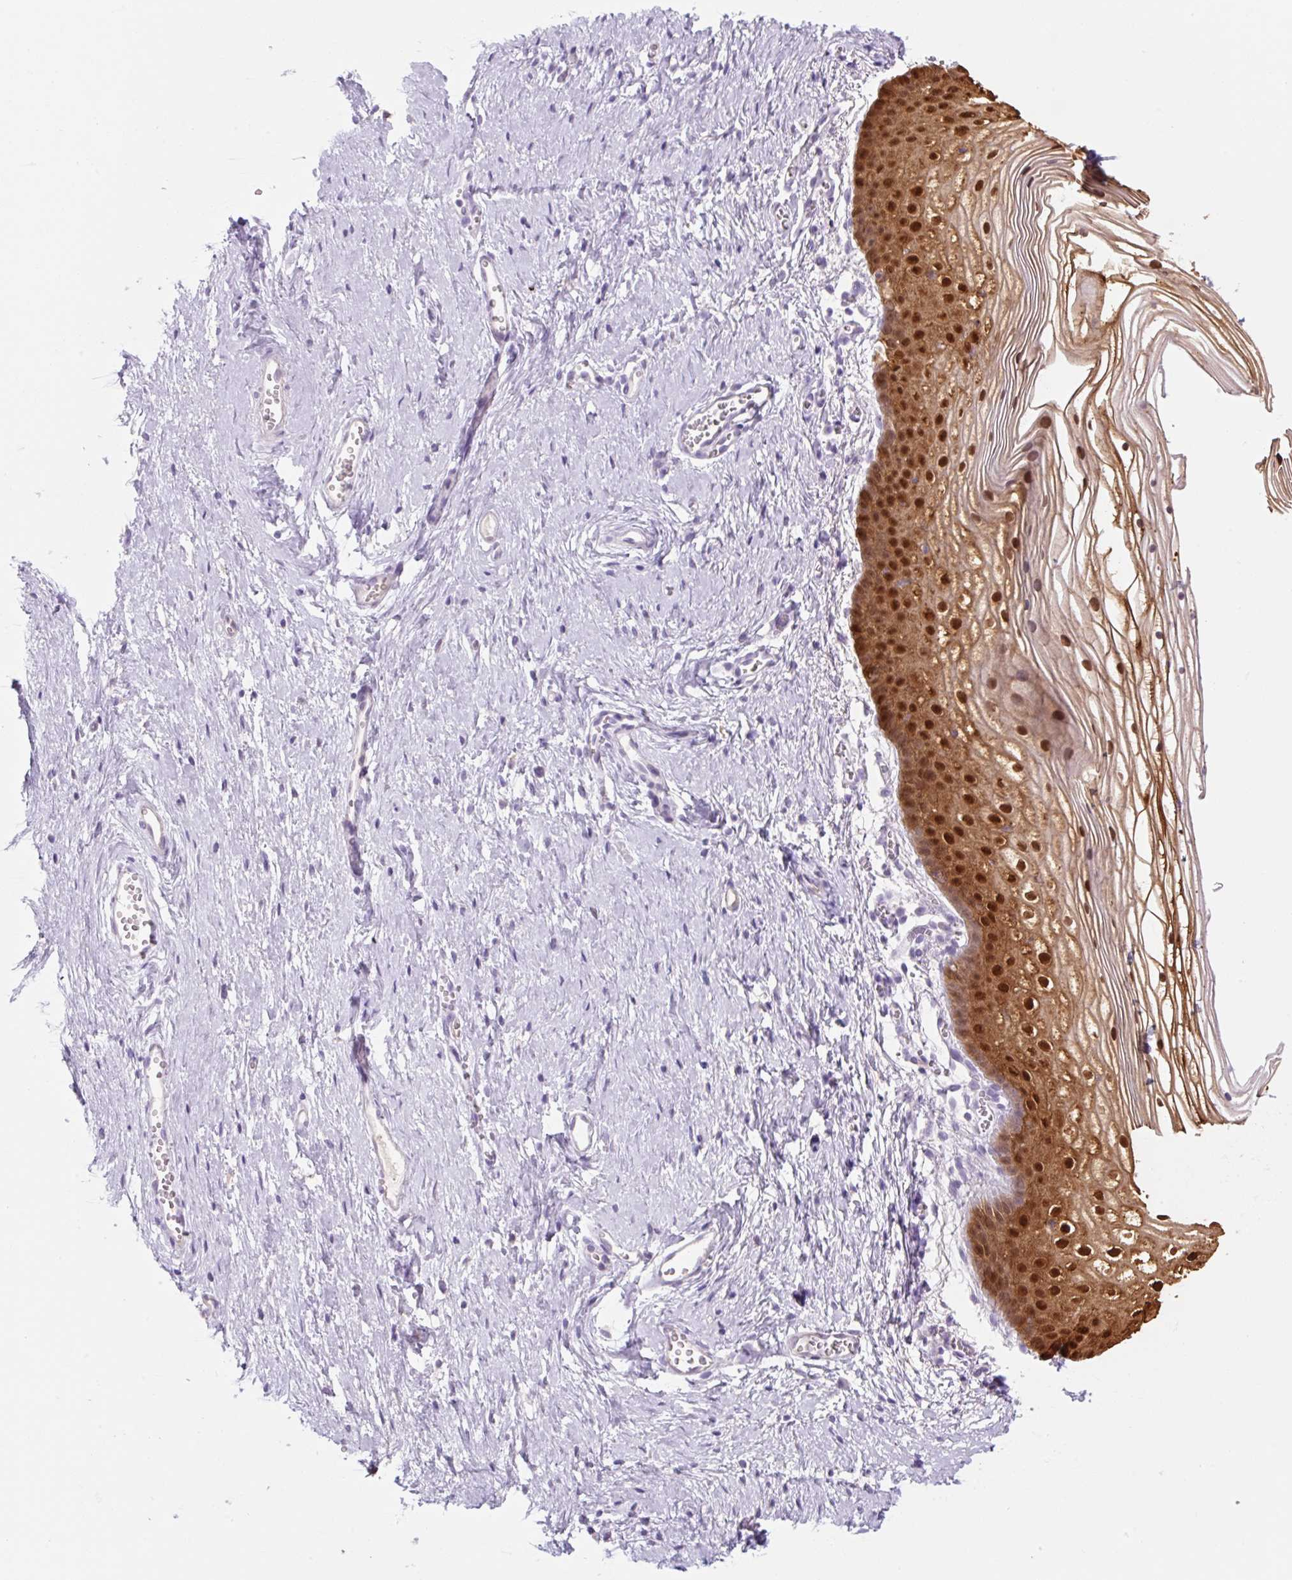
{"staining": {"intensity": "strong", "quantity": ">75%", "location": "cytoplasmic/membranous,nuclear"}, "tissue": "vagina", "cell_type": "Squamous epithelial cells", "image_type": "normal", "snomed": [{"axis": "morphology", "description": "Normal tissue, NOS"}, {"axis": "topography", "description": "Vagina"}], "caption": "Immunohistochemistry of unremarkable vagina demonstrates high levels of strong cytoplasmic/membranous,nuclear positivity in about >75% of squamous epithelial cells.", "gene": "FABP5", "patient": {"sex": "female", "age": 56}}